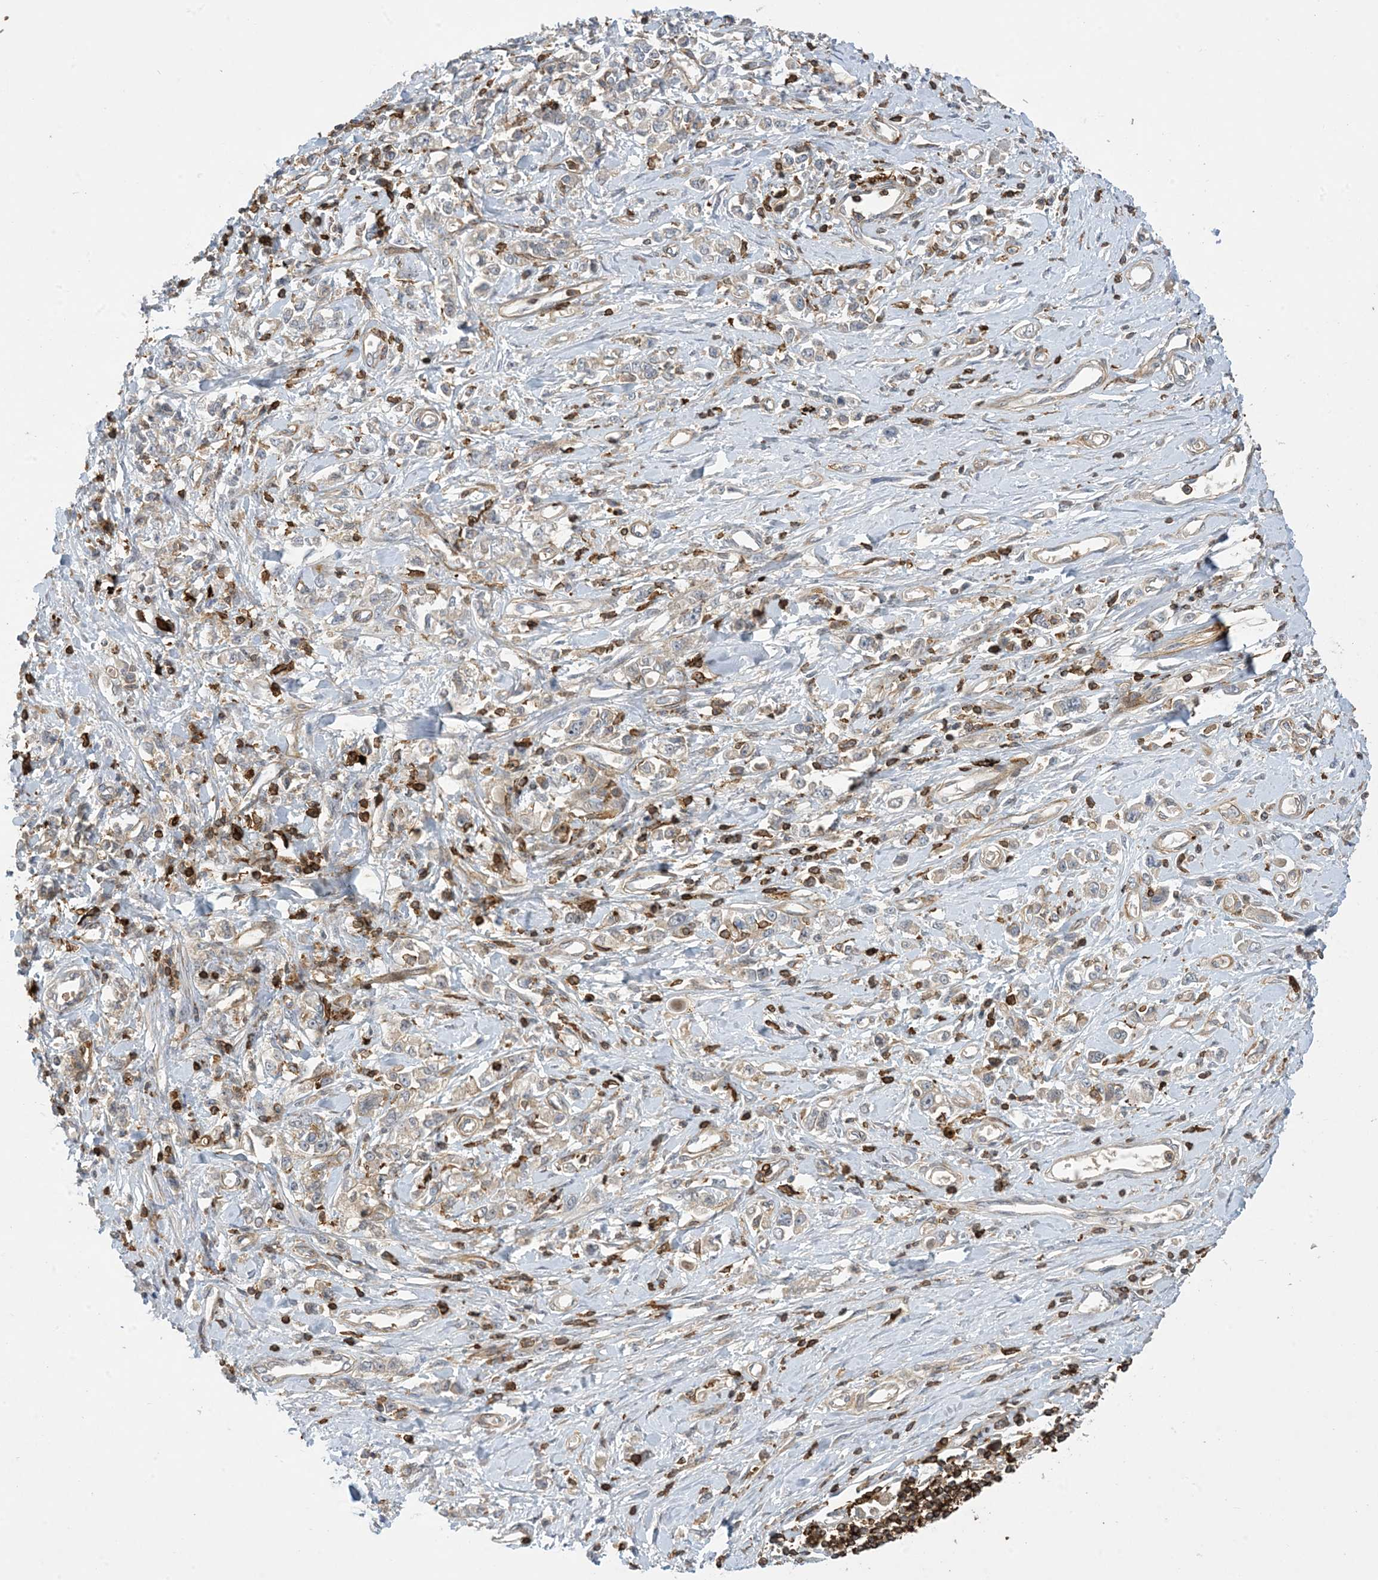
{"staining": {"intensity": "weak", "quantity": "<25%", "location": "cytoplasmic/membranous"}, "tissue": "stomach cancer", "cell_type": "Tumor cells", "image_type": "cancer", "snomed": [{"axis": "morphology", "description": "Adenocarcinoma, NOS"}, {"axis": "topography", "description": "Stomach"}], "caption": "An immunohistochemistry (IHC) image of stomach cancer (adenocarcinoma) is shown. There is no staining in tumor cells of stomach cancer (adenocarcinoma).", "gene": "AK9", "patient": {"sex": "female", "age": 76}}